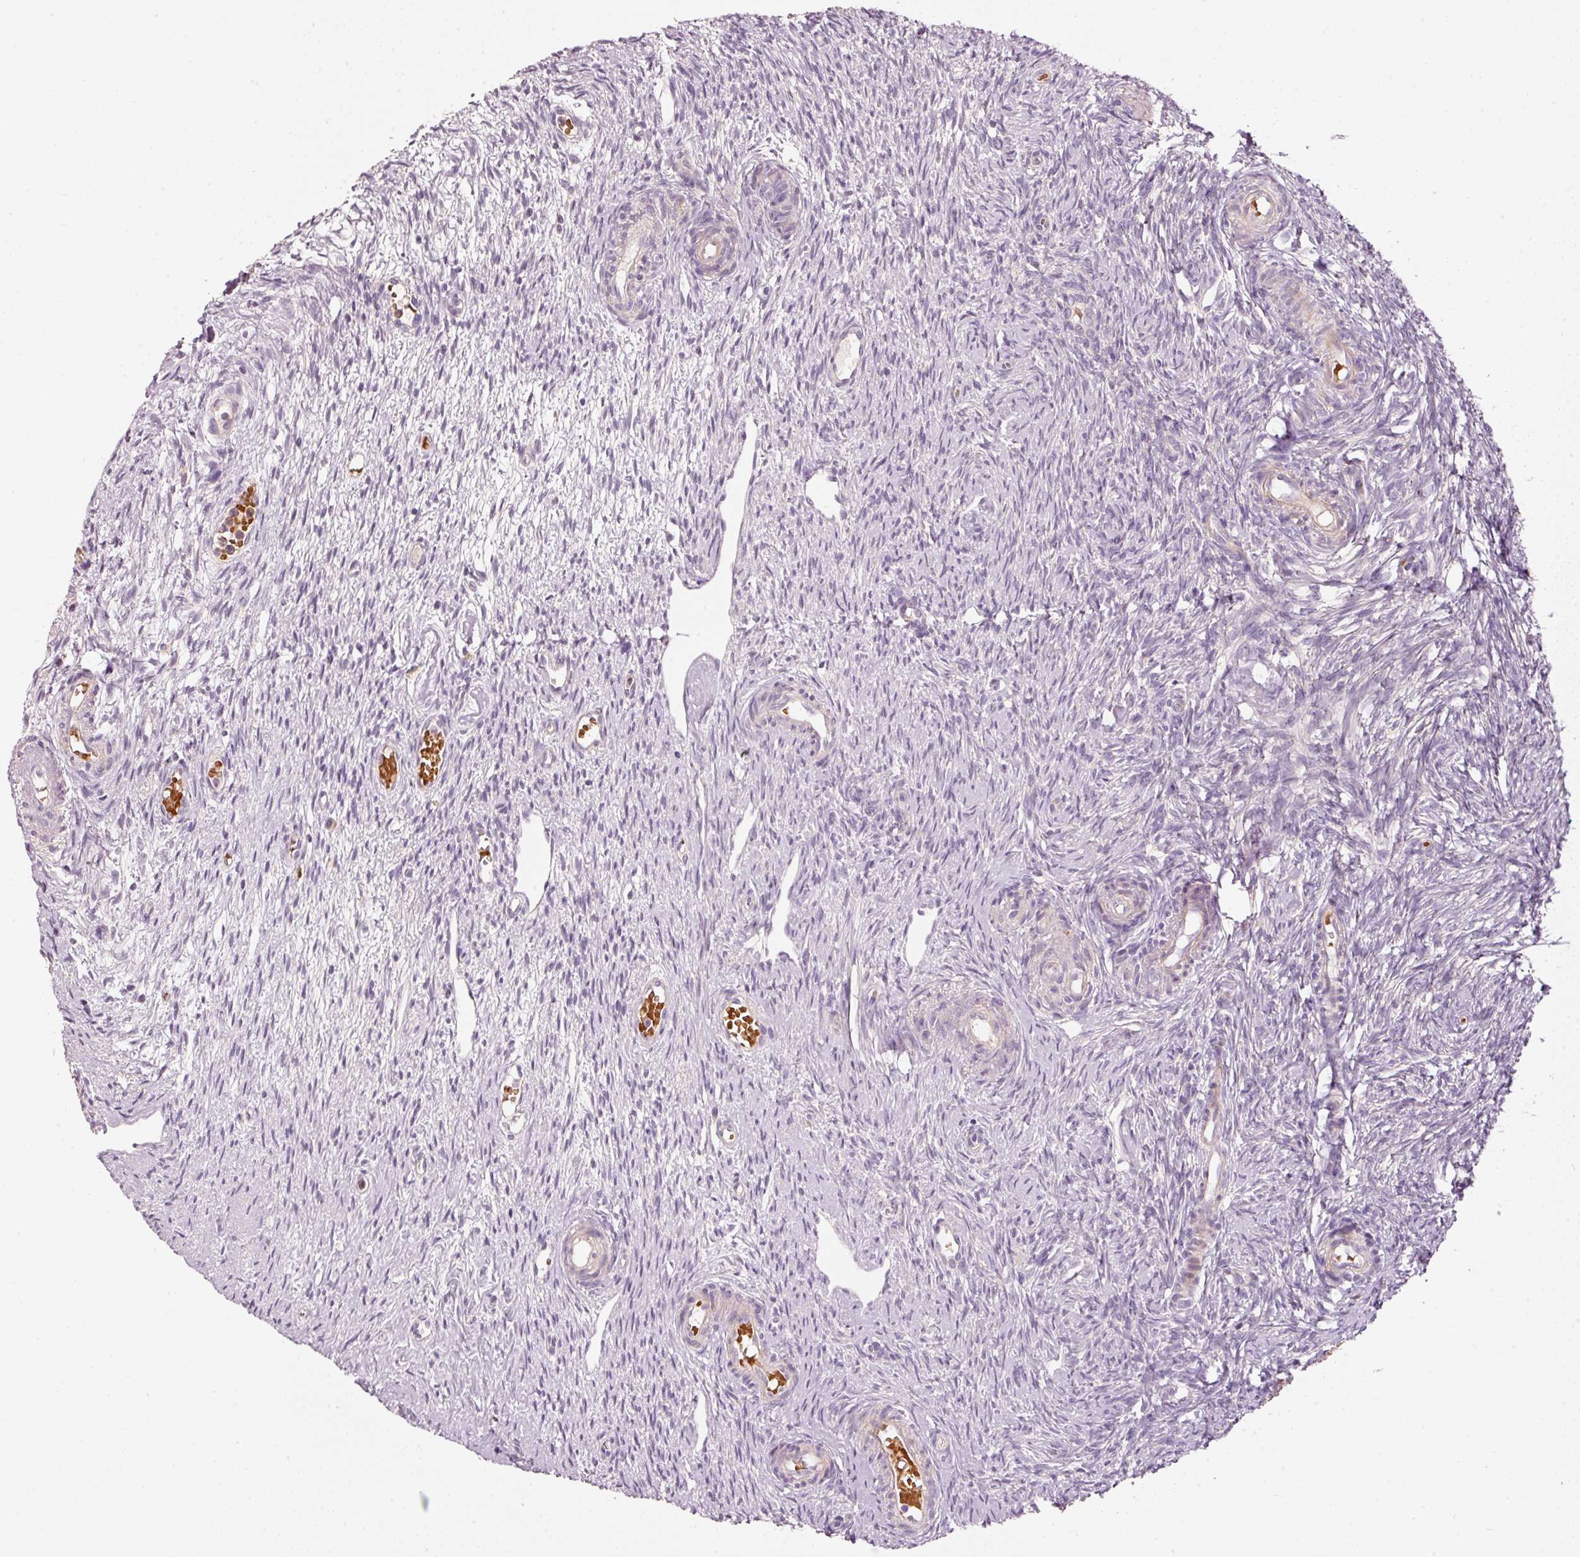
{"staining": {"intensity": "weak", "quantity": ">75%", "location": "cytoplasmic/membranous"}, "tissue": "ovary", "cell_type": "Follicle cells", "image_type": "normal", "snomed": [{"axis": "morphology", "description": "Normal tissue, NOS"}, {"axis": "topography", "description": "Ovary"}], "caption": "Follicle cells display weak cytoplasmic/membranous staining in about >75% of cells in benign ovary. The staining was performed using DAB (3,3'-diaminobenzidine), with brown indicating positive protein expression. Nuclei are stained blue with hematoxylin.", "gene": "KLHL21", "patient": {"sex": "female", "age": 51}}